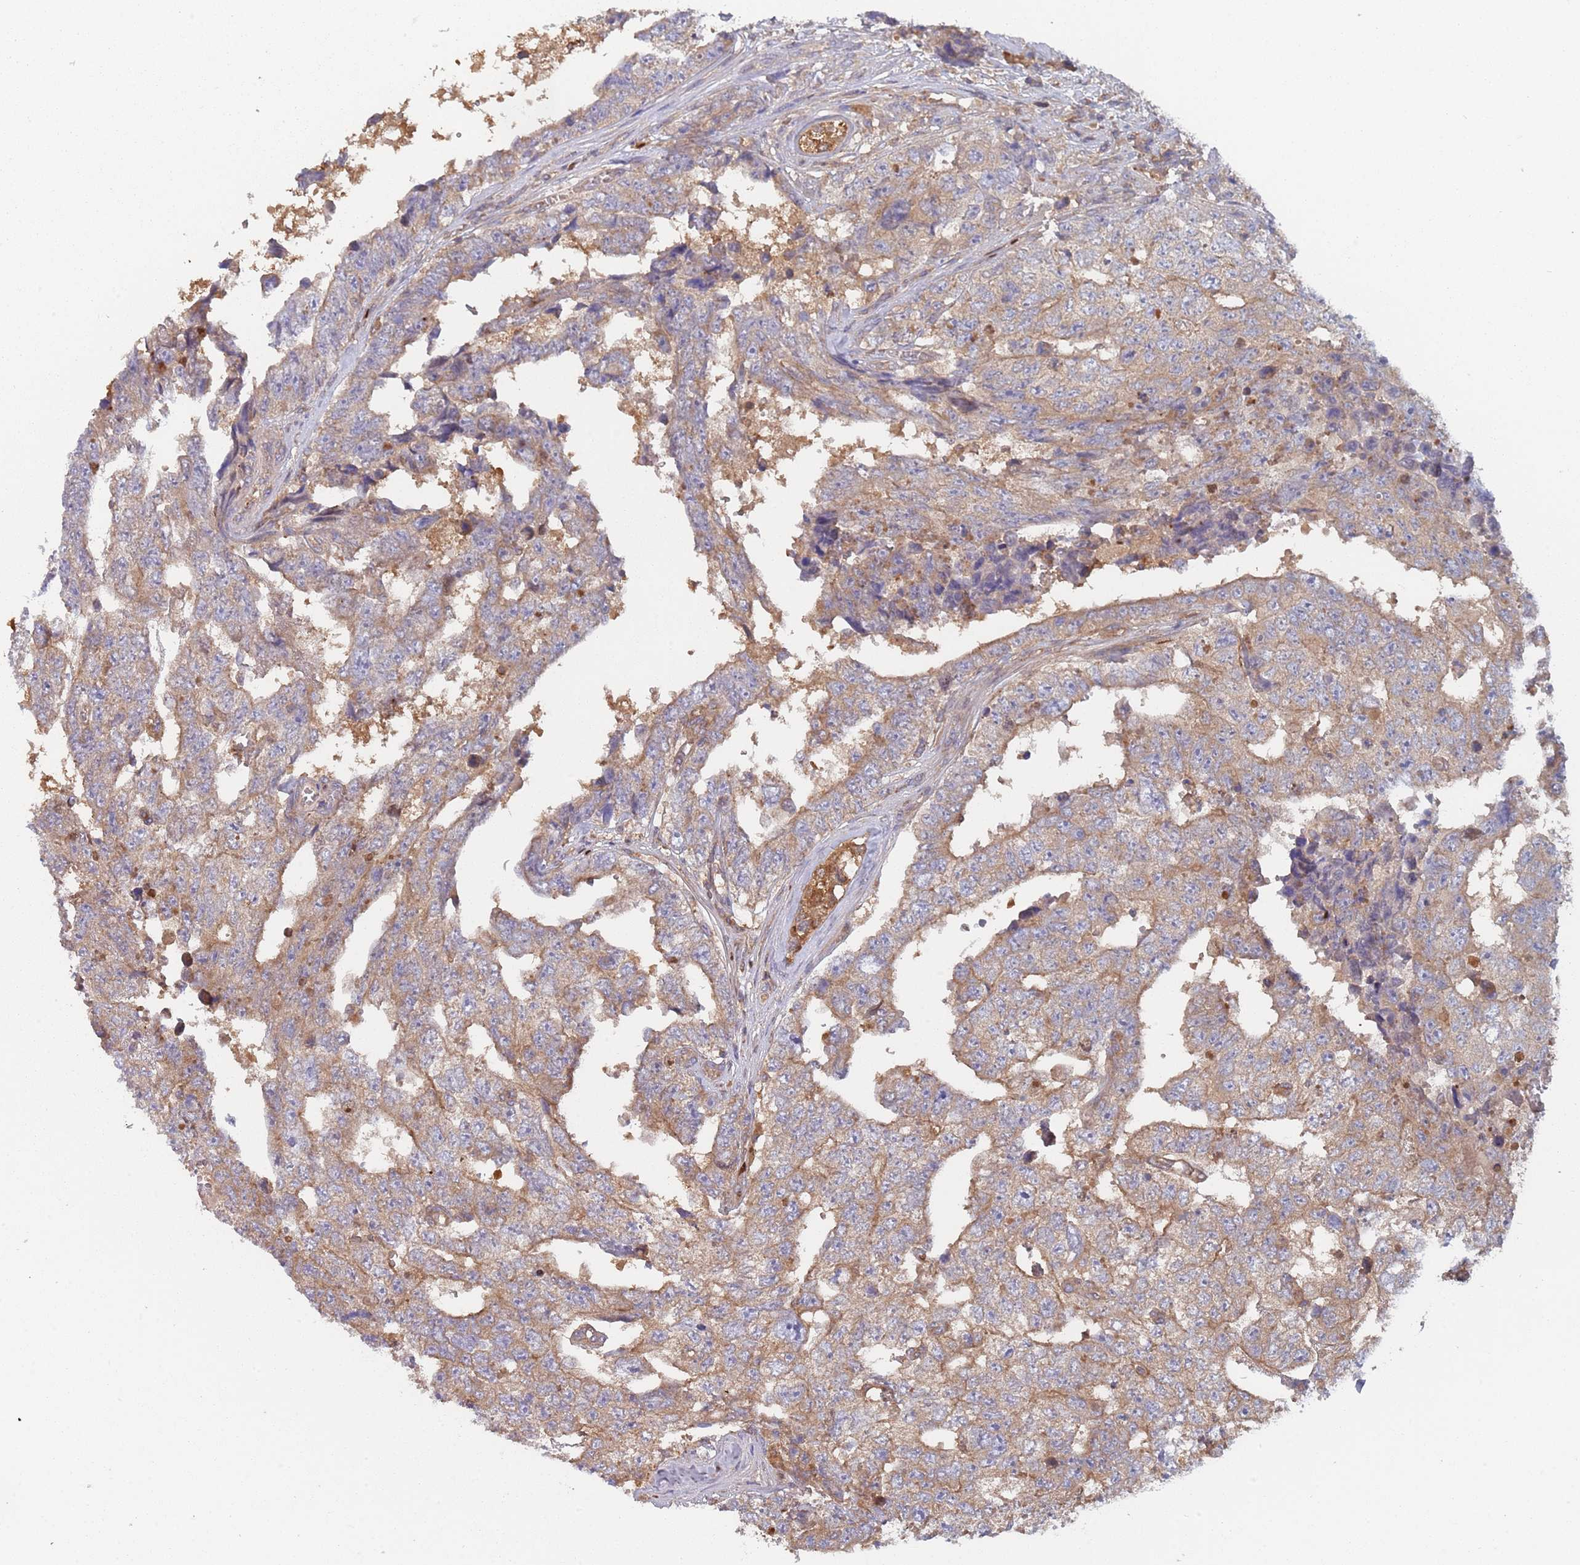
{"staining": {"intensity": "weak", "quantity": "25%-75%", "location": "cytoplasmic/membranous"}, "tissue": "testis cancer", "cell_type": "Tumor cells", "image_type": "cancer", "snomed": [{"axis": "morphology", "description": "Carcinoma, Embryonal, NOS"}, {"axis": "topography", "description": "Testis"}], "caption": "This image displays testis embryonal carcinoma stained with immunohistochemistry (IHC) to label a protein in brown. The cytoplasmic/membranous of tumor cells show weak positivity for the protein. Nuclei are counter-stained blue.", "gene": "GDI2", "patient": {"sex": "male", "age": 25}}